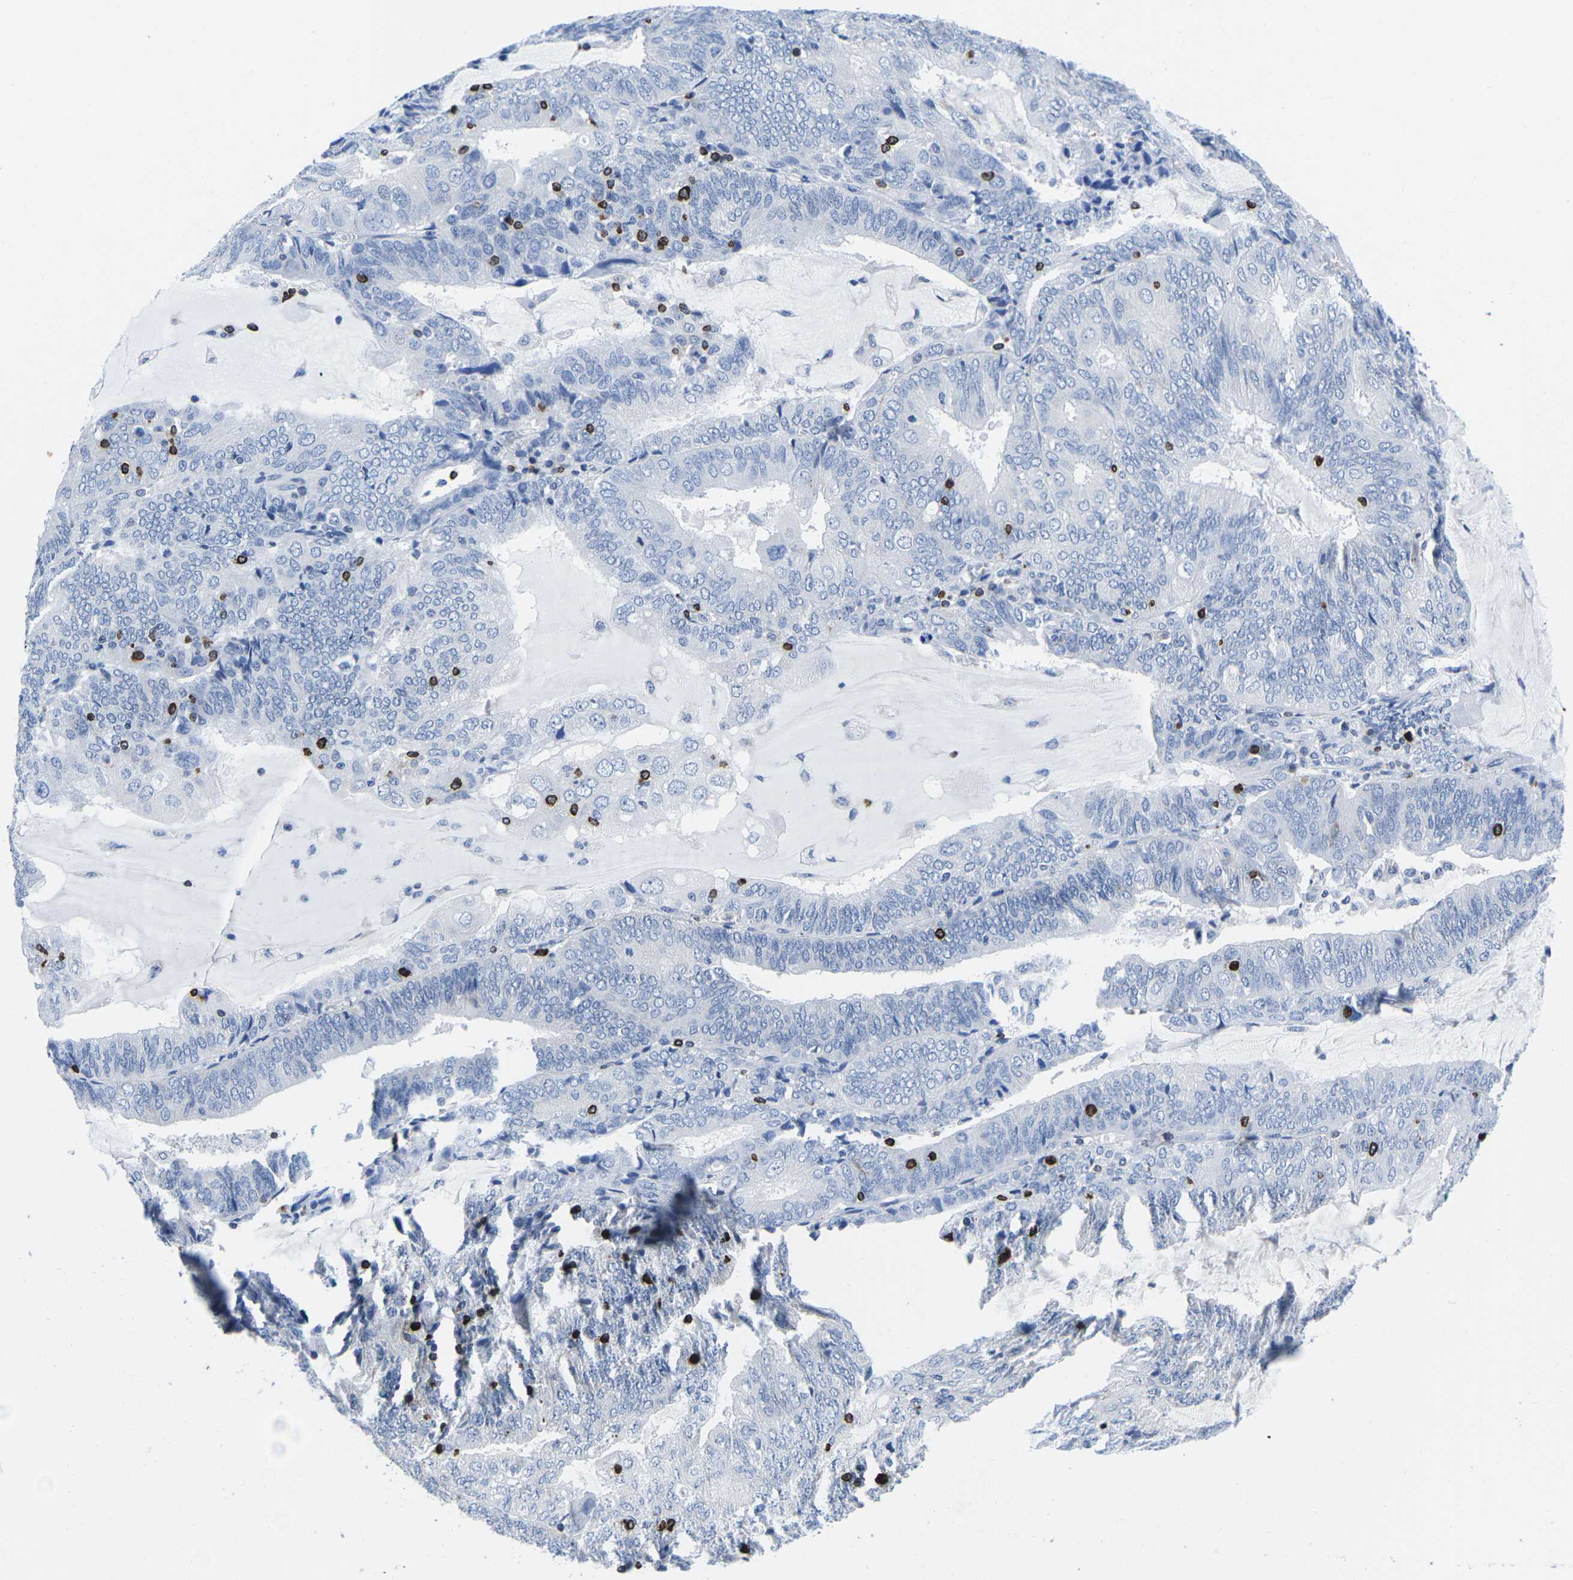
{"staining": {"intensity": "negative", "quantity": "none", "location": "none"}, "tissue": "endometrial cancer", "cell_type": "Tumor cells", "image_type": "cancer", "snomed": [{"axis": "morphology", "description": "Adenocarcinoma, NOS"}, {"axis": "topography", "description": "Endometrium"}], "caption": "IHC of human endometrial adenocarcinoma reveals no positivity in tumor cells.", "gene": "CTSW", "patient": {"sex": "female", "age": 81}}